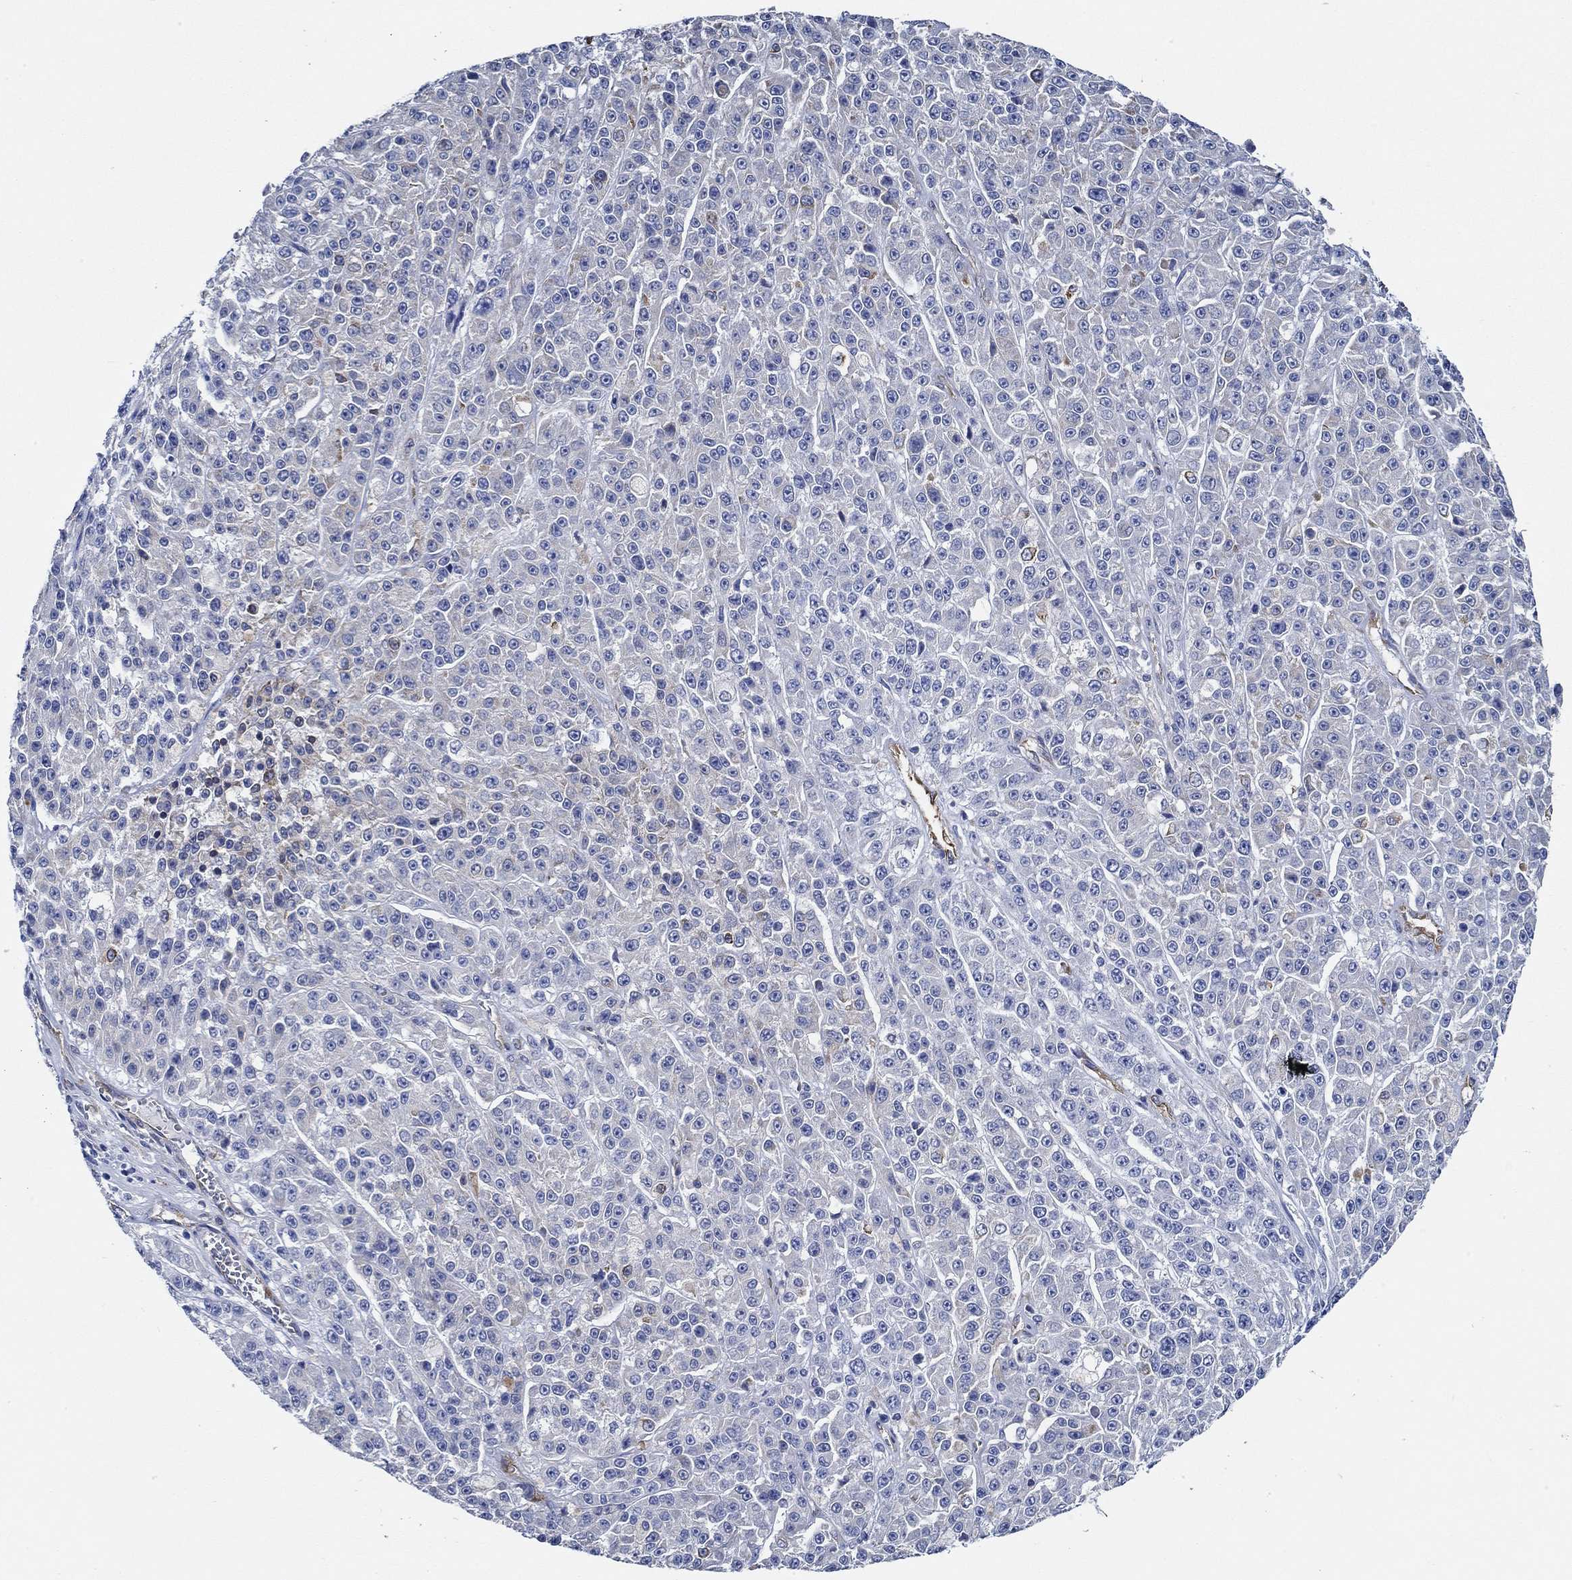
{"staining": {"intensity": "weak", "quantity": "<25%", "location": "cytoplasmic/membranous"}, "tissue": "melanoma", "cell_type": "Tumor cells", "image_type": "cancer", "snomed": [{"axis": "morphology", "description": "Malignant melanoma, NOS"}, {"axis": "topography", "description": "Skin"}], "caption": "Tumor cells are negative for protein expression in human melanoma.", "gene": "HECW2", "patient": {"sex": "female", "age": 58}}